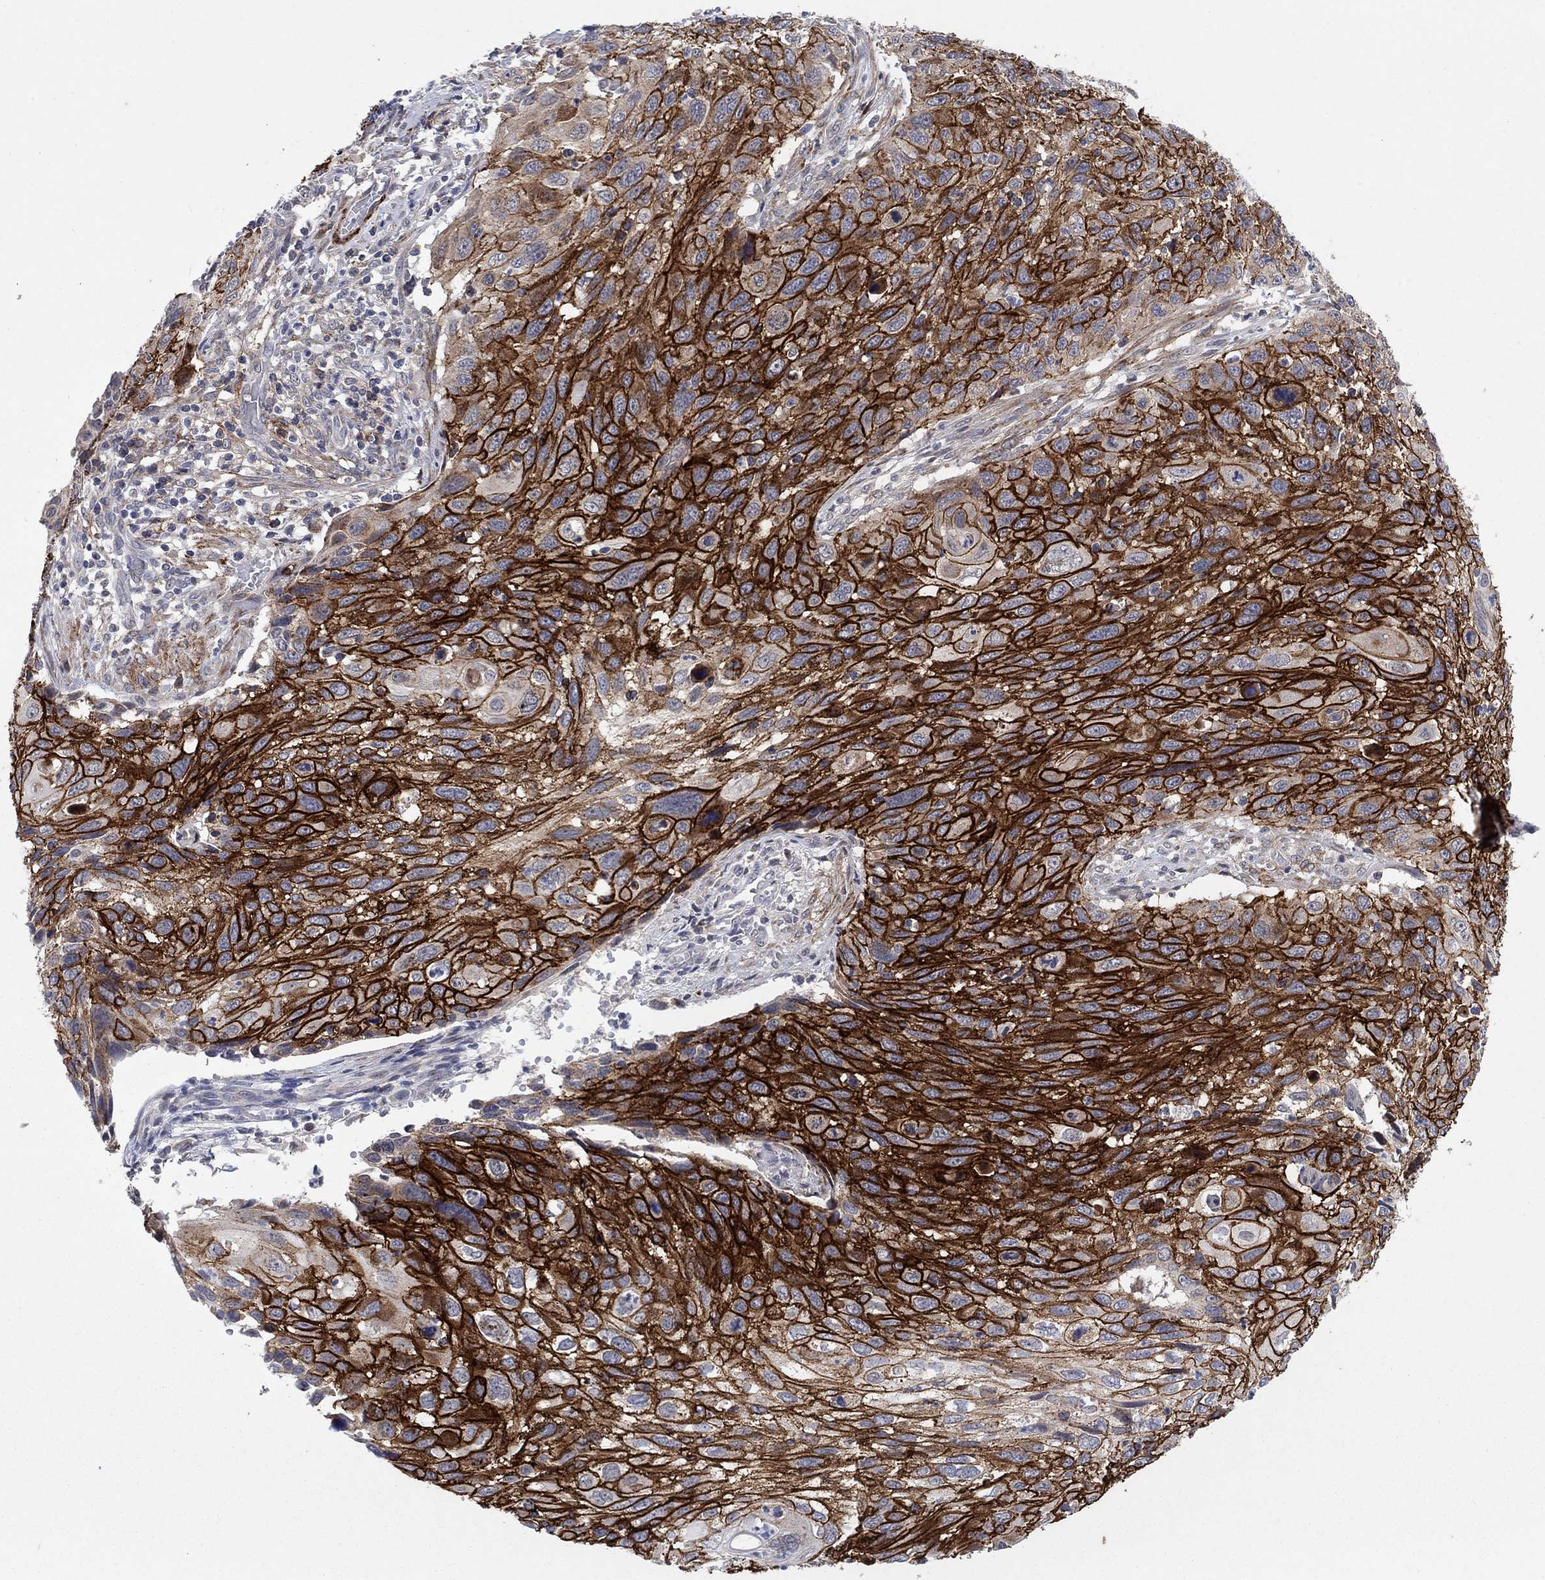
{"staining": {"intensity": "strong", "quantity": "25%-75%", "location": "cytoplasmic/membranous"}, "tissue": "cervical cancer", "cell_type": "Tumor cells", "image_type": "cancer", "snomed": [{"axis": "morphology", "description": "Squamous cell carcinoma, NOS"}, {"axis": "topography", "description": "Cervix"}], "caption": "High-magnification brightfield microscopy of cervical cancer (squamous cell carcinoma) stained with DAB (3,3'-diaminobenzidine) (brown) and counterstained with hematoxylin (blue). tumor cells exhibit strong cytoplasmic/membranous expression is present in approximately25%-75% of cells.", "gene": "SDC1", "patient": {"sex": "female", "age": 70}}